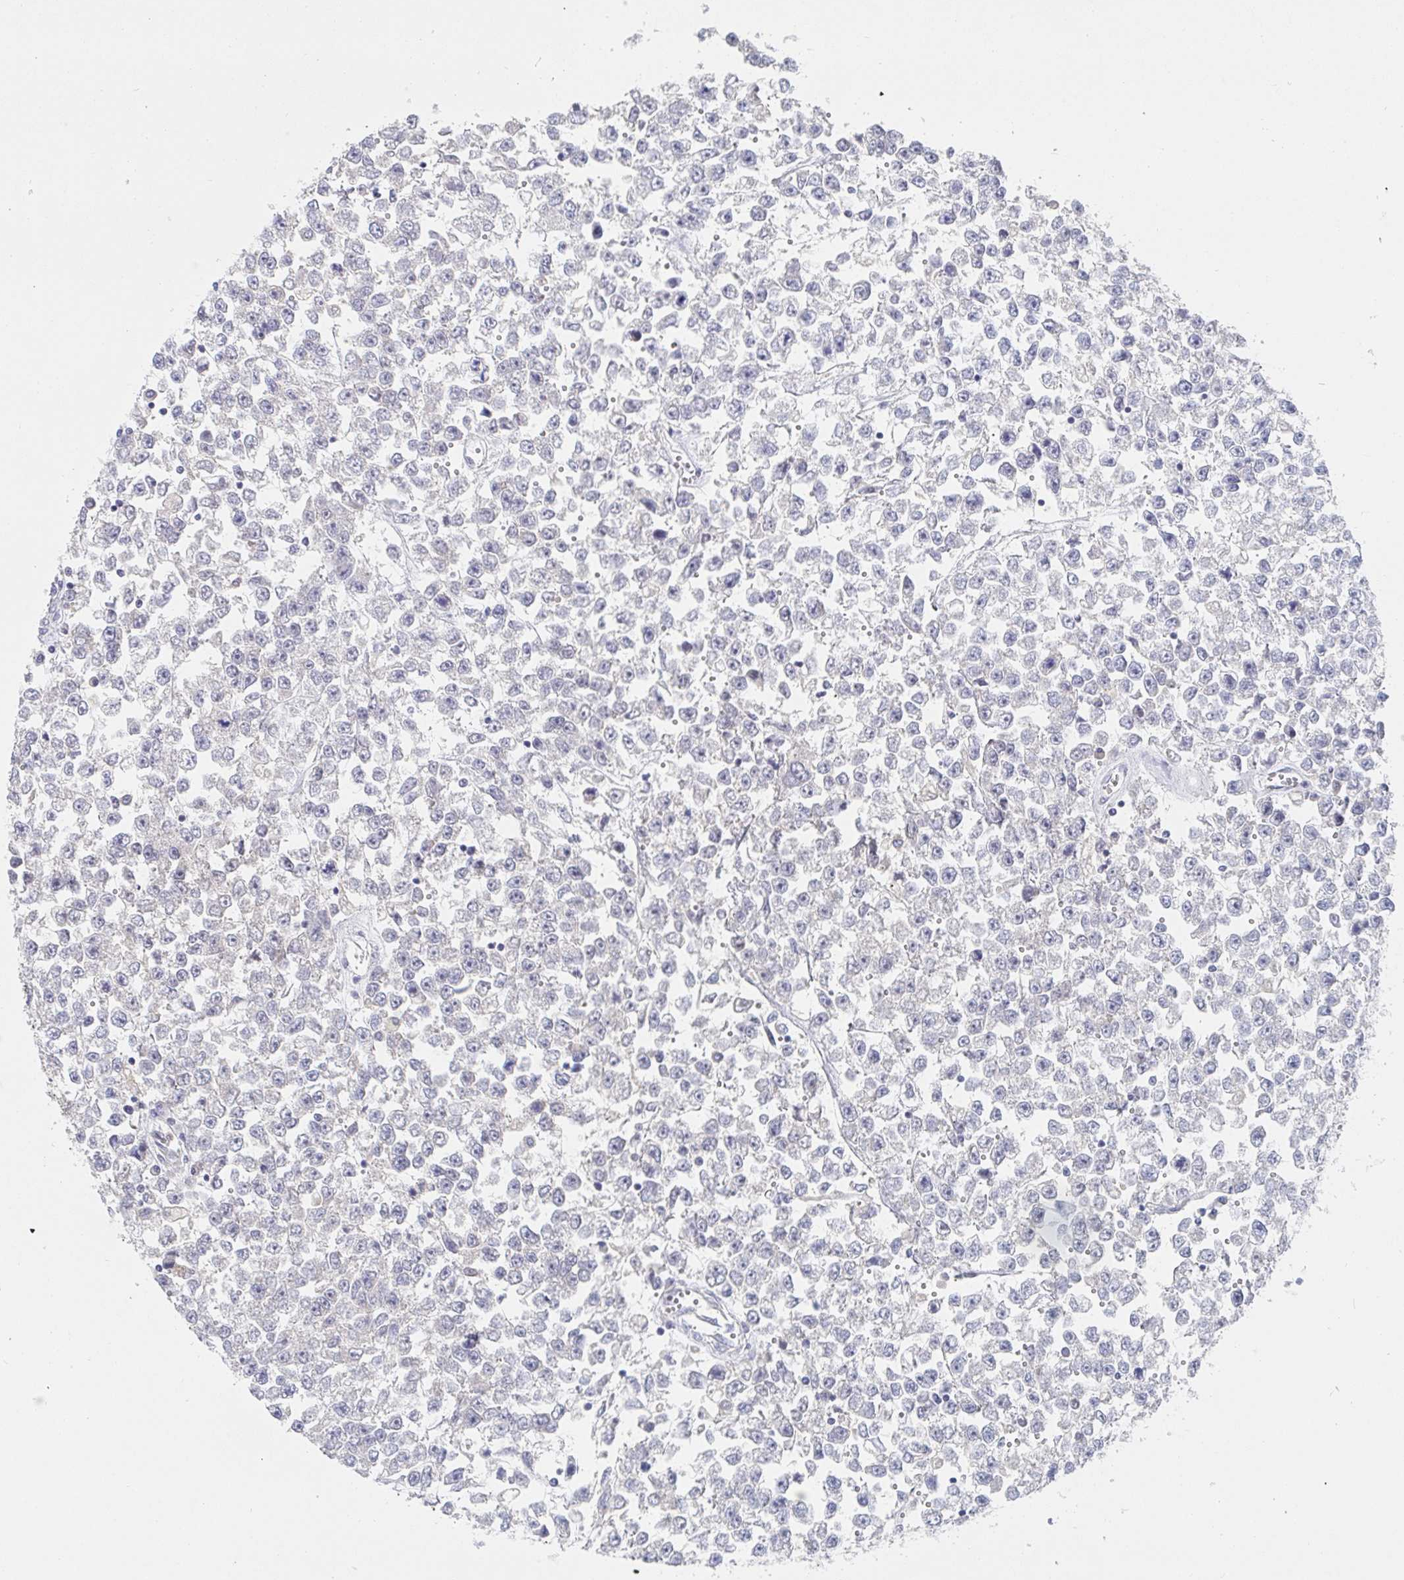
{"staining": {"intensity": "negative", "quantity": "none", "location": "none"}, "tissue": "testis cancer", "cell_type": "Tumor cells", "image_type": "cancer", "snomed": [{"axis": "morphology", "description": "Seminoma, NOS"}, {"axis": "topography", "description": "Testis"}], "caption": "This is an immunohistochemistry (IHC) micrograph of human seminoma (testis). There is no positivity in tumor cells.", "gene": "ZNF430", "patient": {"sex": "male", "age": 34}}